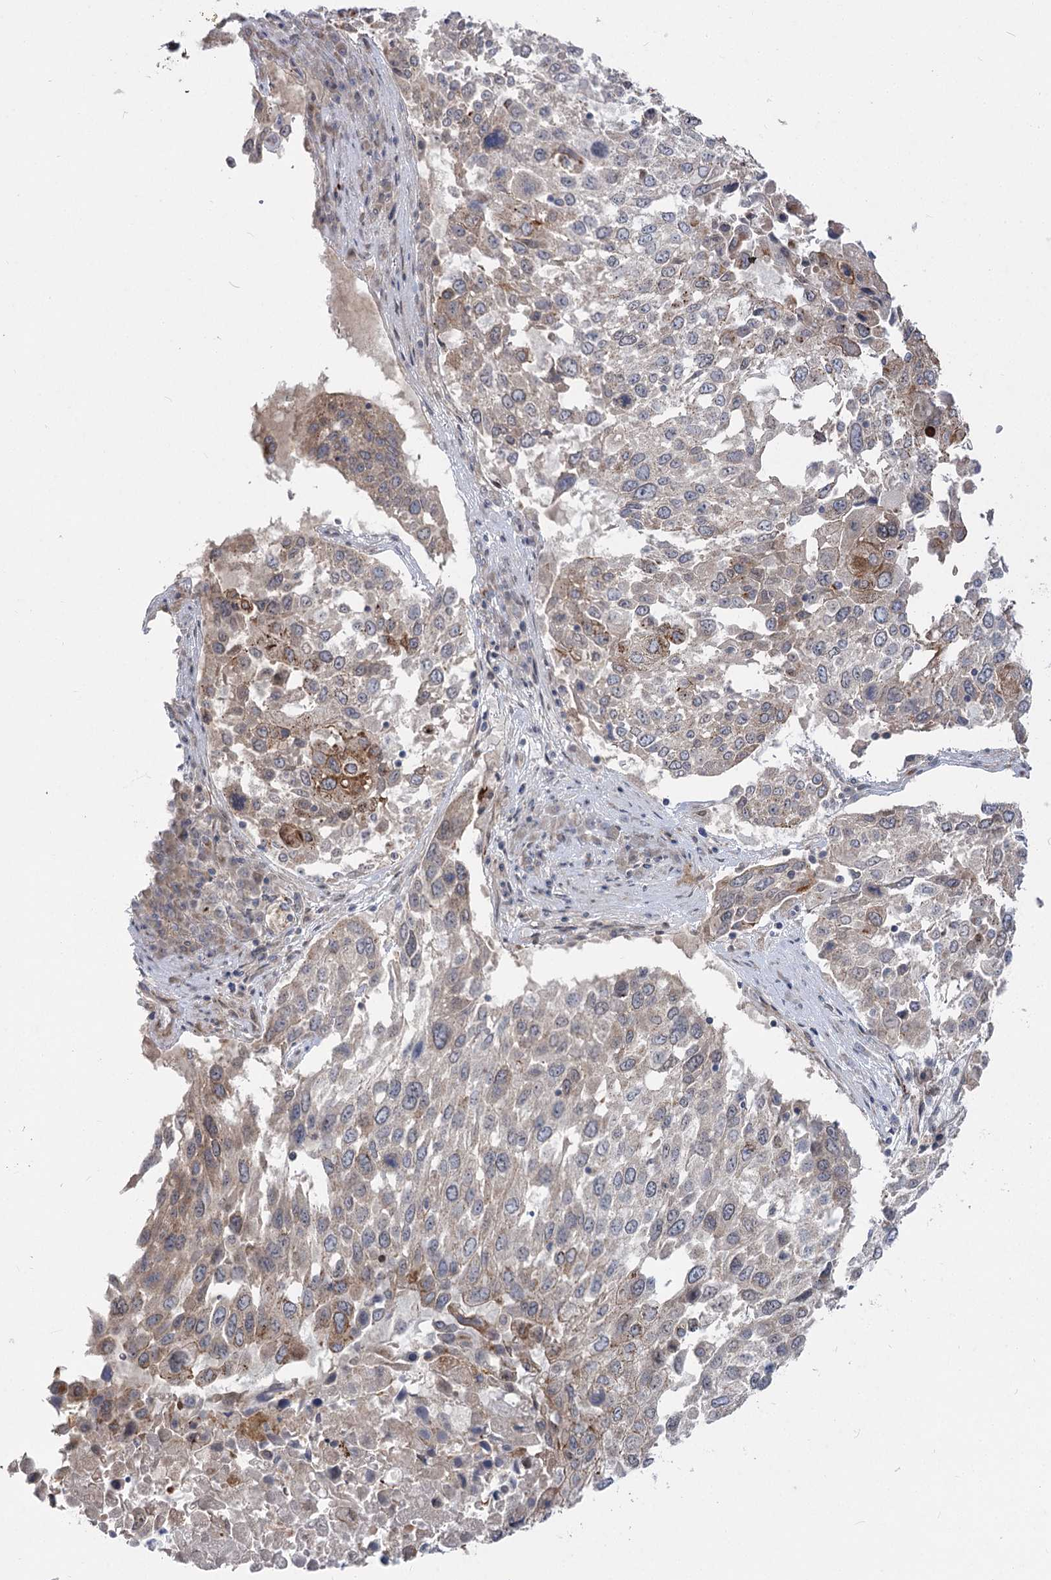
{"staining": {"intensity": "moderate", "quantity": "25%-75%", "location": "cytoplasmic/membranous"}, "tissue": "lung cancer", "cell_type": "Tumor cells", "image_type": "cancer", "snomed": [{"axis": "morphology", "description": "Squamous cell carcinoma, NOS"}, {"axis": "topography", "description": "Lung"}], "caption": "Immunohistochemistry (IHC) (DAB (3,3'-diaminobenzidine)) staining of human squamous cell carcinoma (lung) displays moderate cytoplasmic/membranous protein expression in about 25%-75% of tumor cells. Immunohistochemistry stains the protein in brown and the nuclei are stained blue.", "gene": "SH3BP5L", "patient": {"sex": "male", "age": 65}}